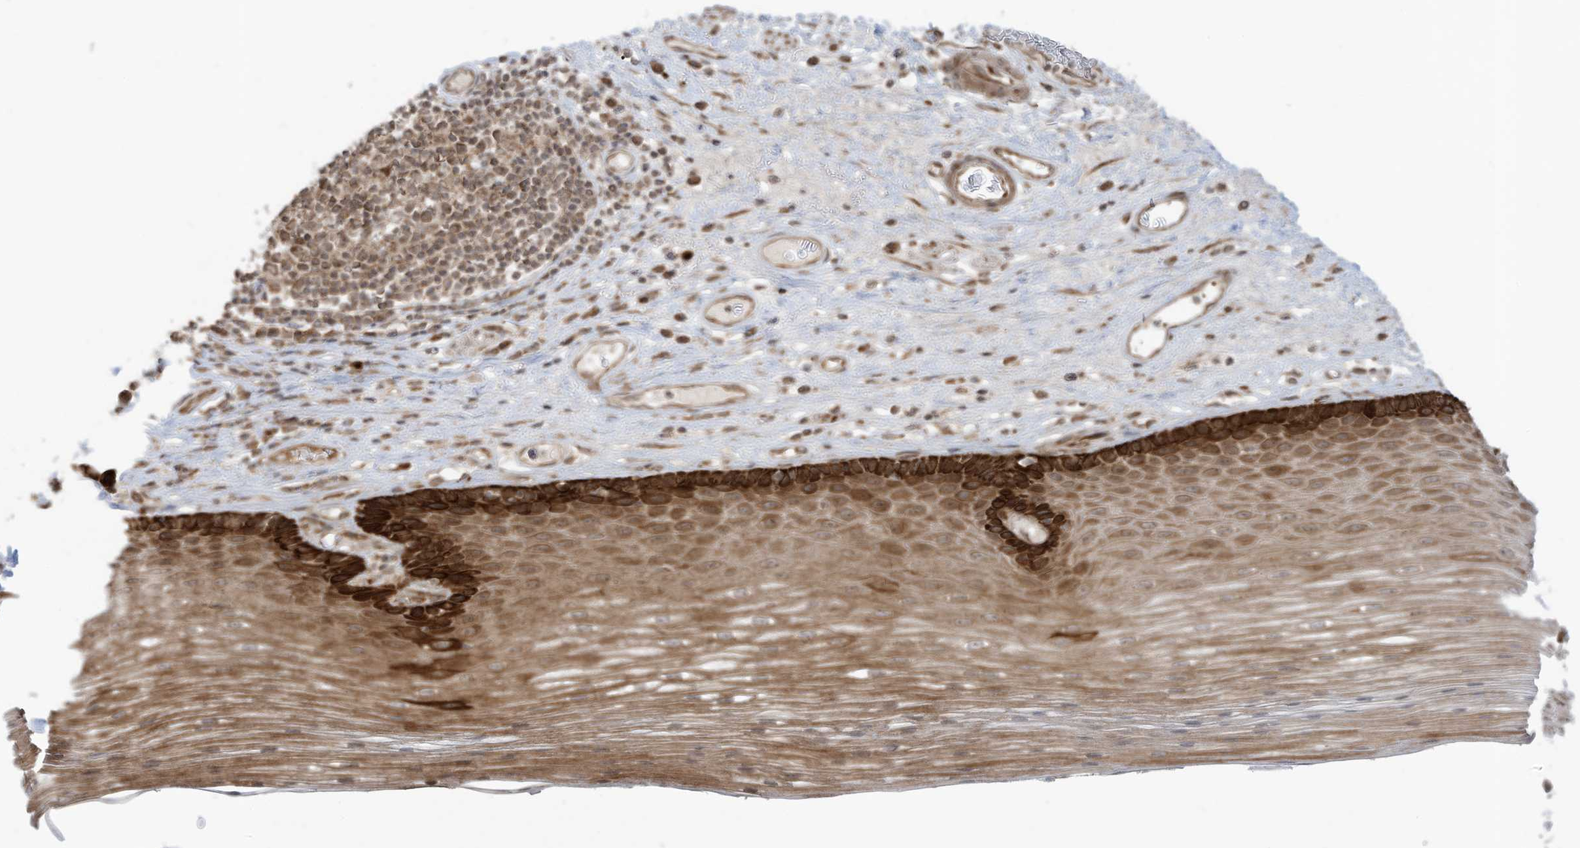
{"staining": {"intensity": "strong", "quantity": ">75%", "location": "cytoplasmic/membranous"}, "tissue": "esophagus", "cell_type": "Squamous epithelial cells", "image_type": "normal", "snomed": [{"axis": "morphology", "description": "Normal tissue, NOS"}, {"axis": "topography", "description": "Esophagus"}], "caption": "Strong cytoplasmic/membranous positivity for a protein is appreciated in approximately >75% of squamous epithelial cells of normal esophagus using immunohistochemistry (IHC).", "gene": "TRIM67", "patient": {"sex": "male", "age": 62}}